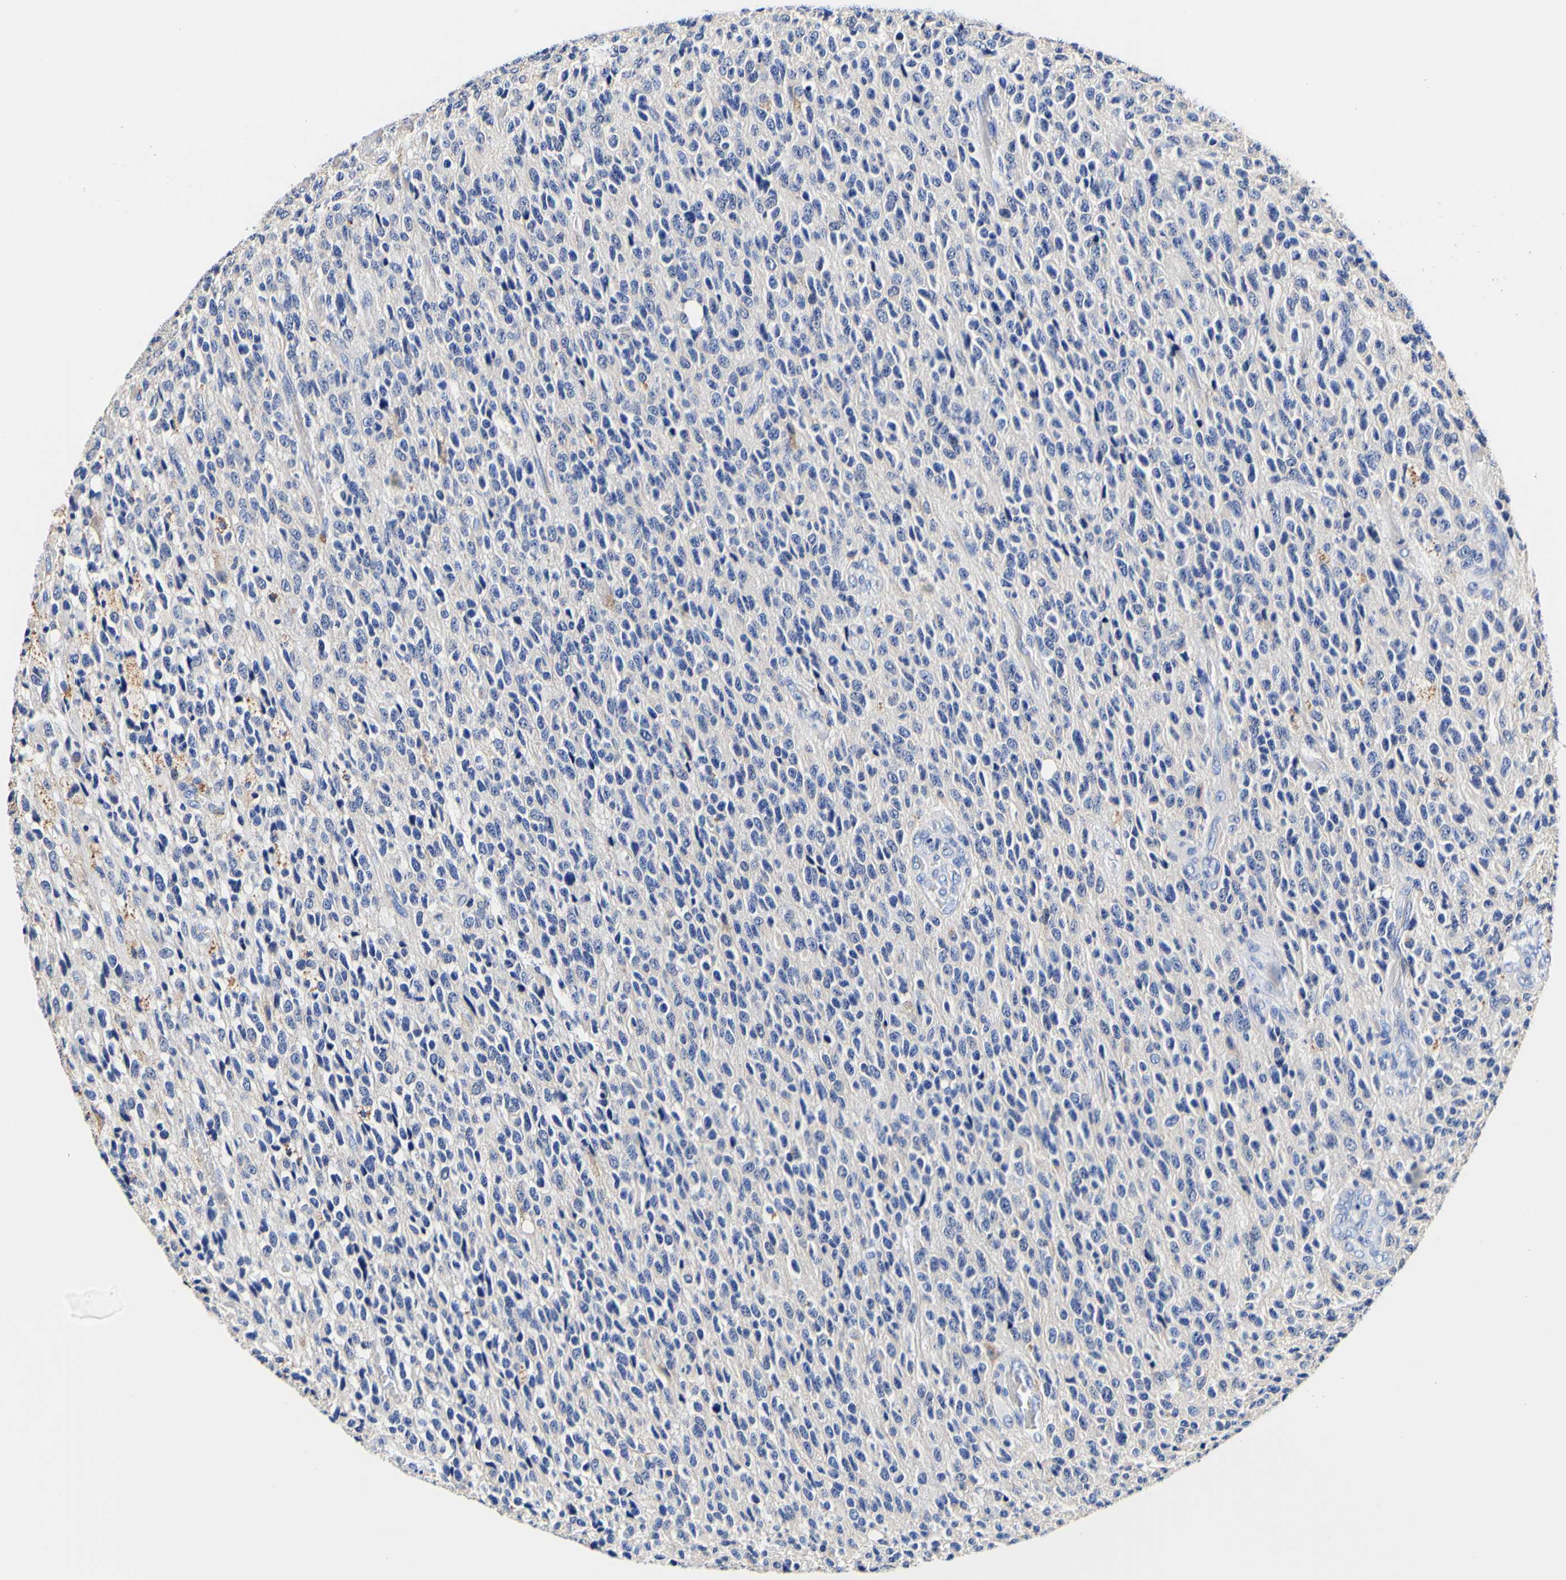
{"staining": {"intensity": "negative", "quantity": "none", "location": "none"}, "tissue": "glioma", "cell_type": "Tumor cells", "image_type": "cancer", "snomed": [{"axis": "morphology", "description": "Glioma, malignant, High grade"}, {"axis": "topography", "description": "pancreas cauda"}], "caption": "This is an IHC histopathology image of malignant high-grade glioma. There is no expression in tumor cells.", "gene": "CAMK4", "patient": {"sex": "male", "age": 60}}